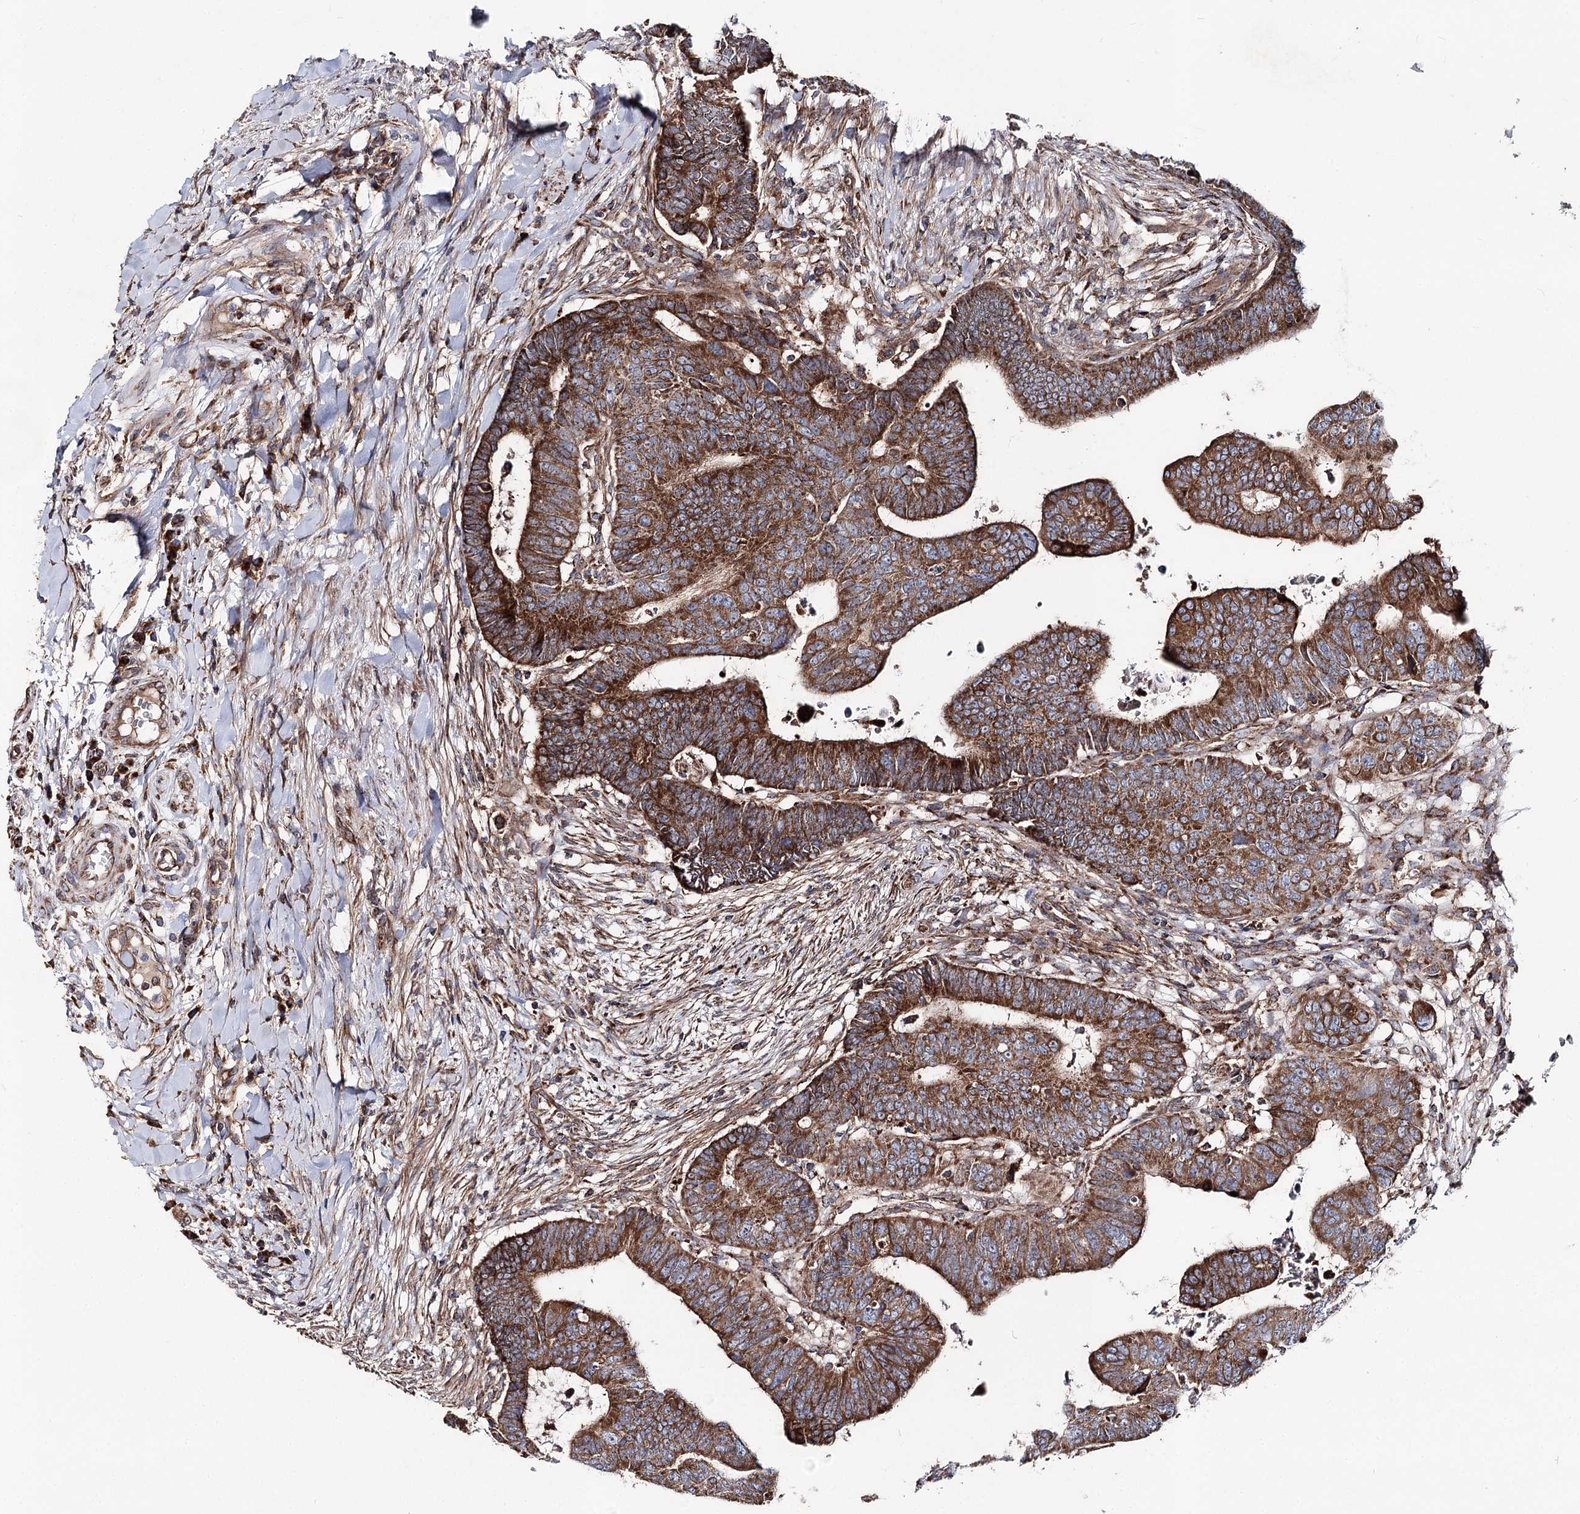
{"staining": {"intensity": "strong", "quantity": ">75%", "location": "cytoplasmic/membranous"}, "tissue": "colorectal cancer", "cell_type": "Tumor cells", "image_type": "cancer", "snomed": [{"axis": "morphology", "description": "Normal tissue, NOS"}, {"axis": "morphology", "description": "Adenocarcinoma, NOS"}, {"axis": "topography", "description": "Rectum"}], "caption": "Protein staining displays strong cytoplasmic/membranous staining in about >75% of tumor cells in adenocarcinoma (colorectal). (DAB (3,3'-diaminobenzidine) = brown stain, brightfield microscopy at high magnification).", "gene": "MSANTD2", "patient": {"sex": "female", "age": 65}}